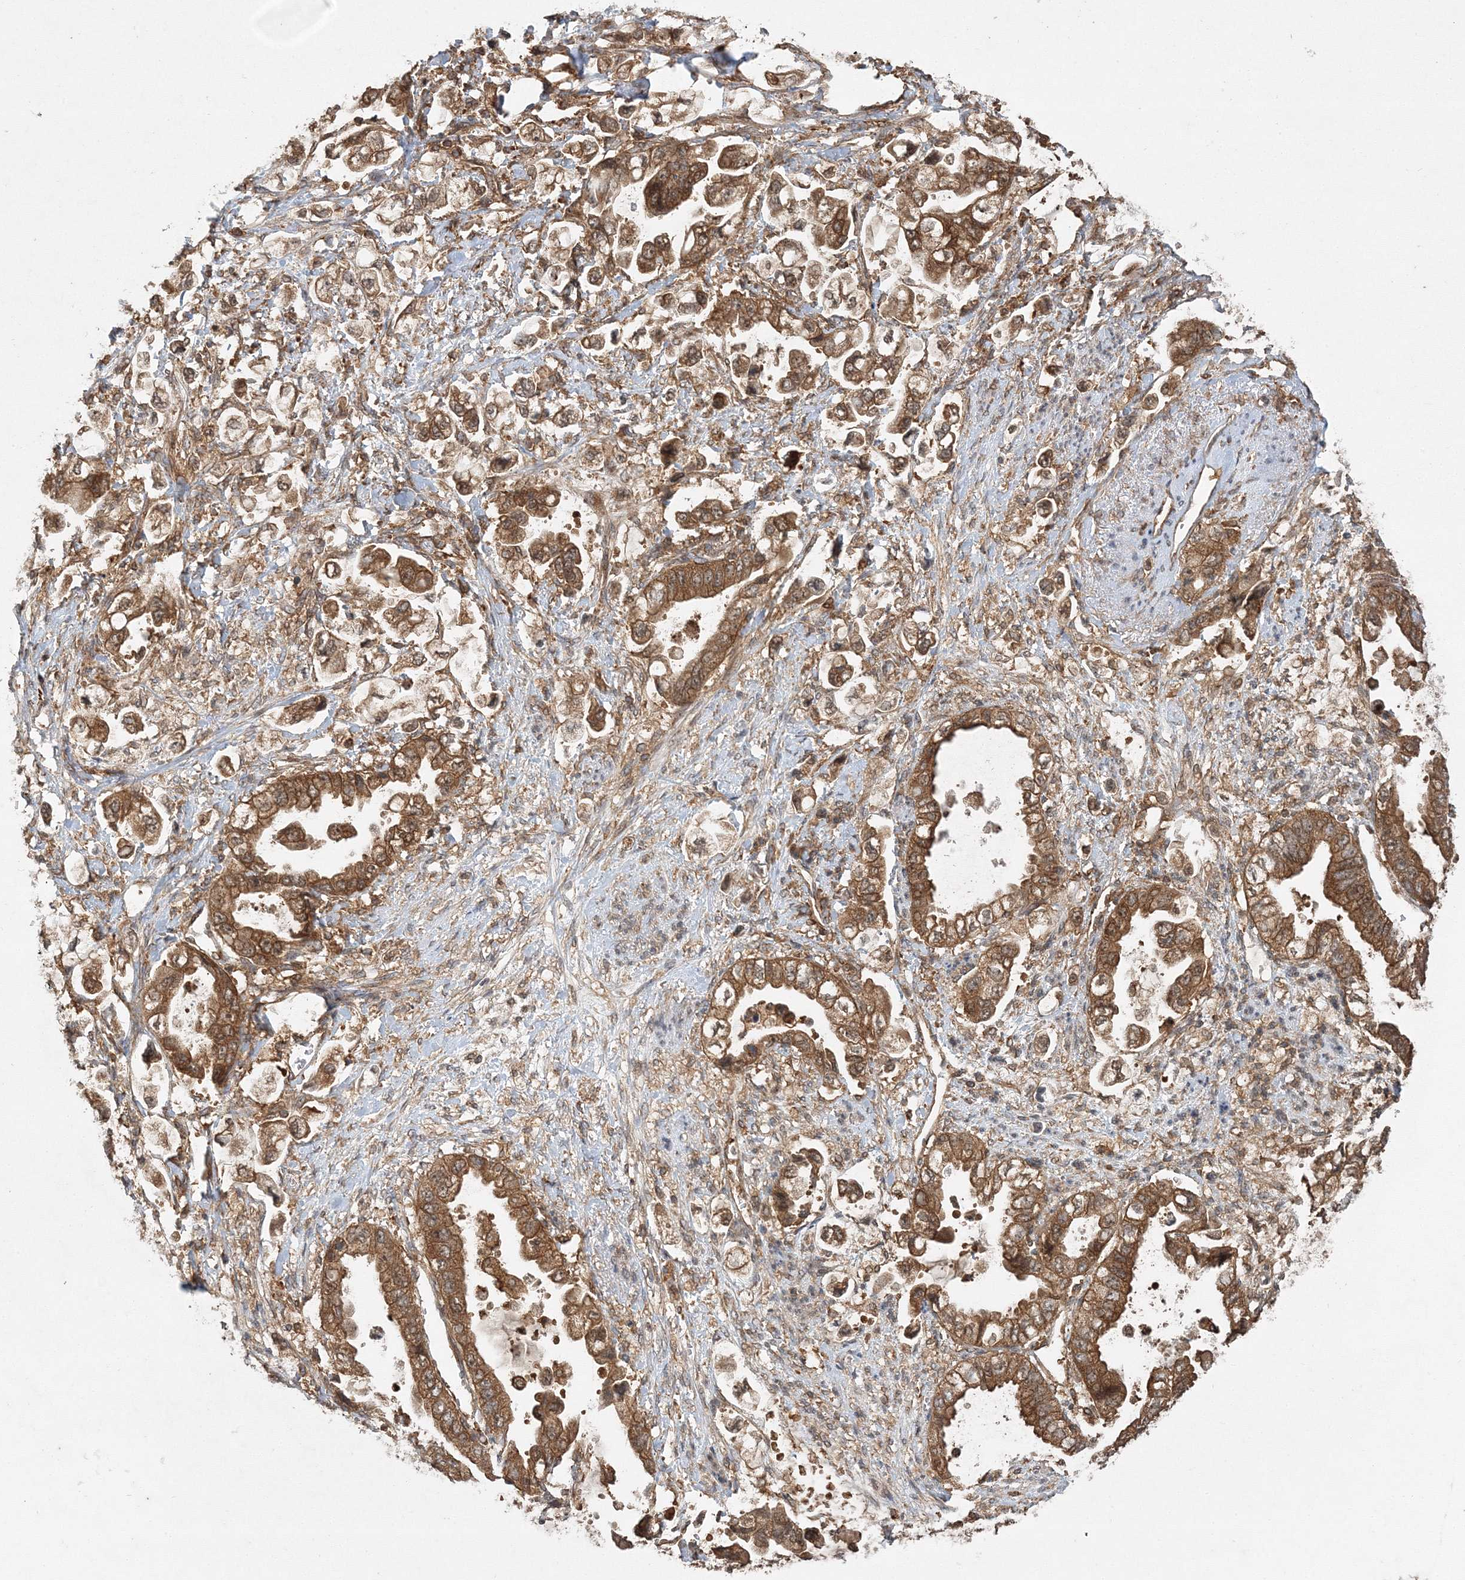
{"staining": {"intensity": "moderate", "quantity": ">75%", "location": "cytoplasmic/membranous"}, "tissue": "stomach cancer", "cell_type": "Tumor cells", "image_type": "cancer", "snomed": [{"axis": "morphology", "description": "Adenocarcinoma, NOS"}, {"axis": "topography", "description": "Stomach"}], "caption": "Human stomach adenocarcinoma stained with a protein marker demonstrates moderate staining in tumor cells.", "gene": "WDR37", "patient": {"sex": "male", "age": 62}}